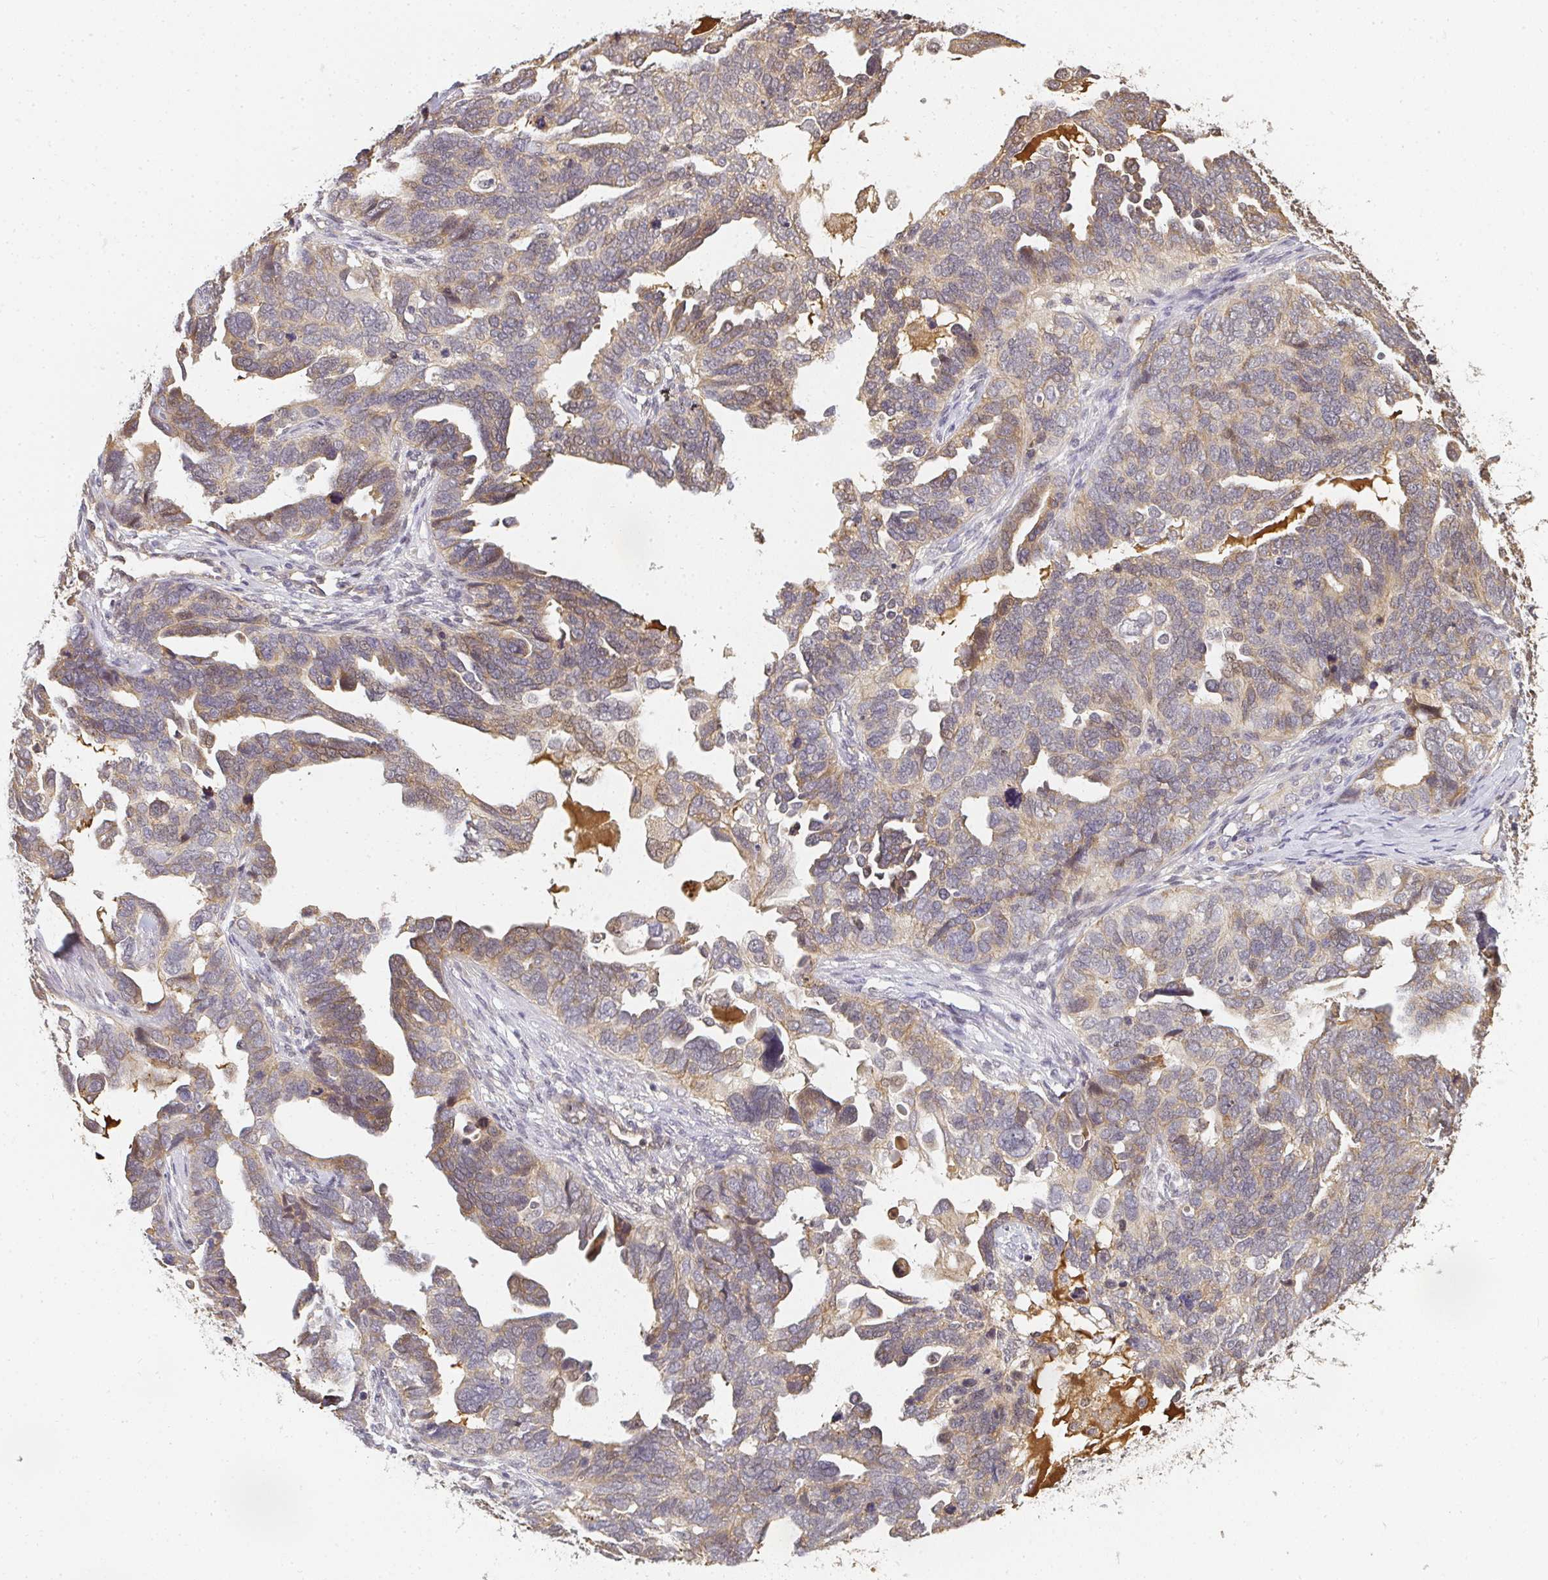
{"staining": {"intensity": "moderate", "quantity": "25%-75%", "location": "cytoplasmic/membranous"}, "tissue": "ovarian cancer", "cell_type": "Tumor cells", "image_type": "cancer", "snomed": [{"axis": "morphology", "description": "Cystadenocarcinoma, serous, NOS"}, {"axis": "topography", "description": "Ovary"}], "caption": "IHC micrograph of neoplastic tissue: ovarian cancer (serous cystadenocarcinoma) stained using immunohistochemistry (IHC) shows medium levels of moderate protein expression localized specifically in the cytoplasmic/membranous of tumor cells, appearing as a cytoplasmic/membranous brown color.", "gene": "SLC35B3", "patient": {"sex": "female", "age": 51}}